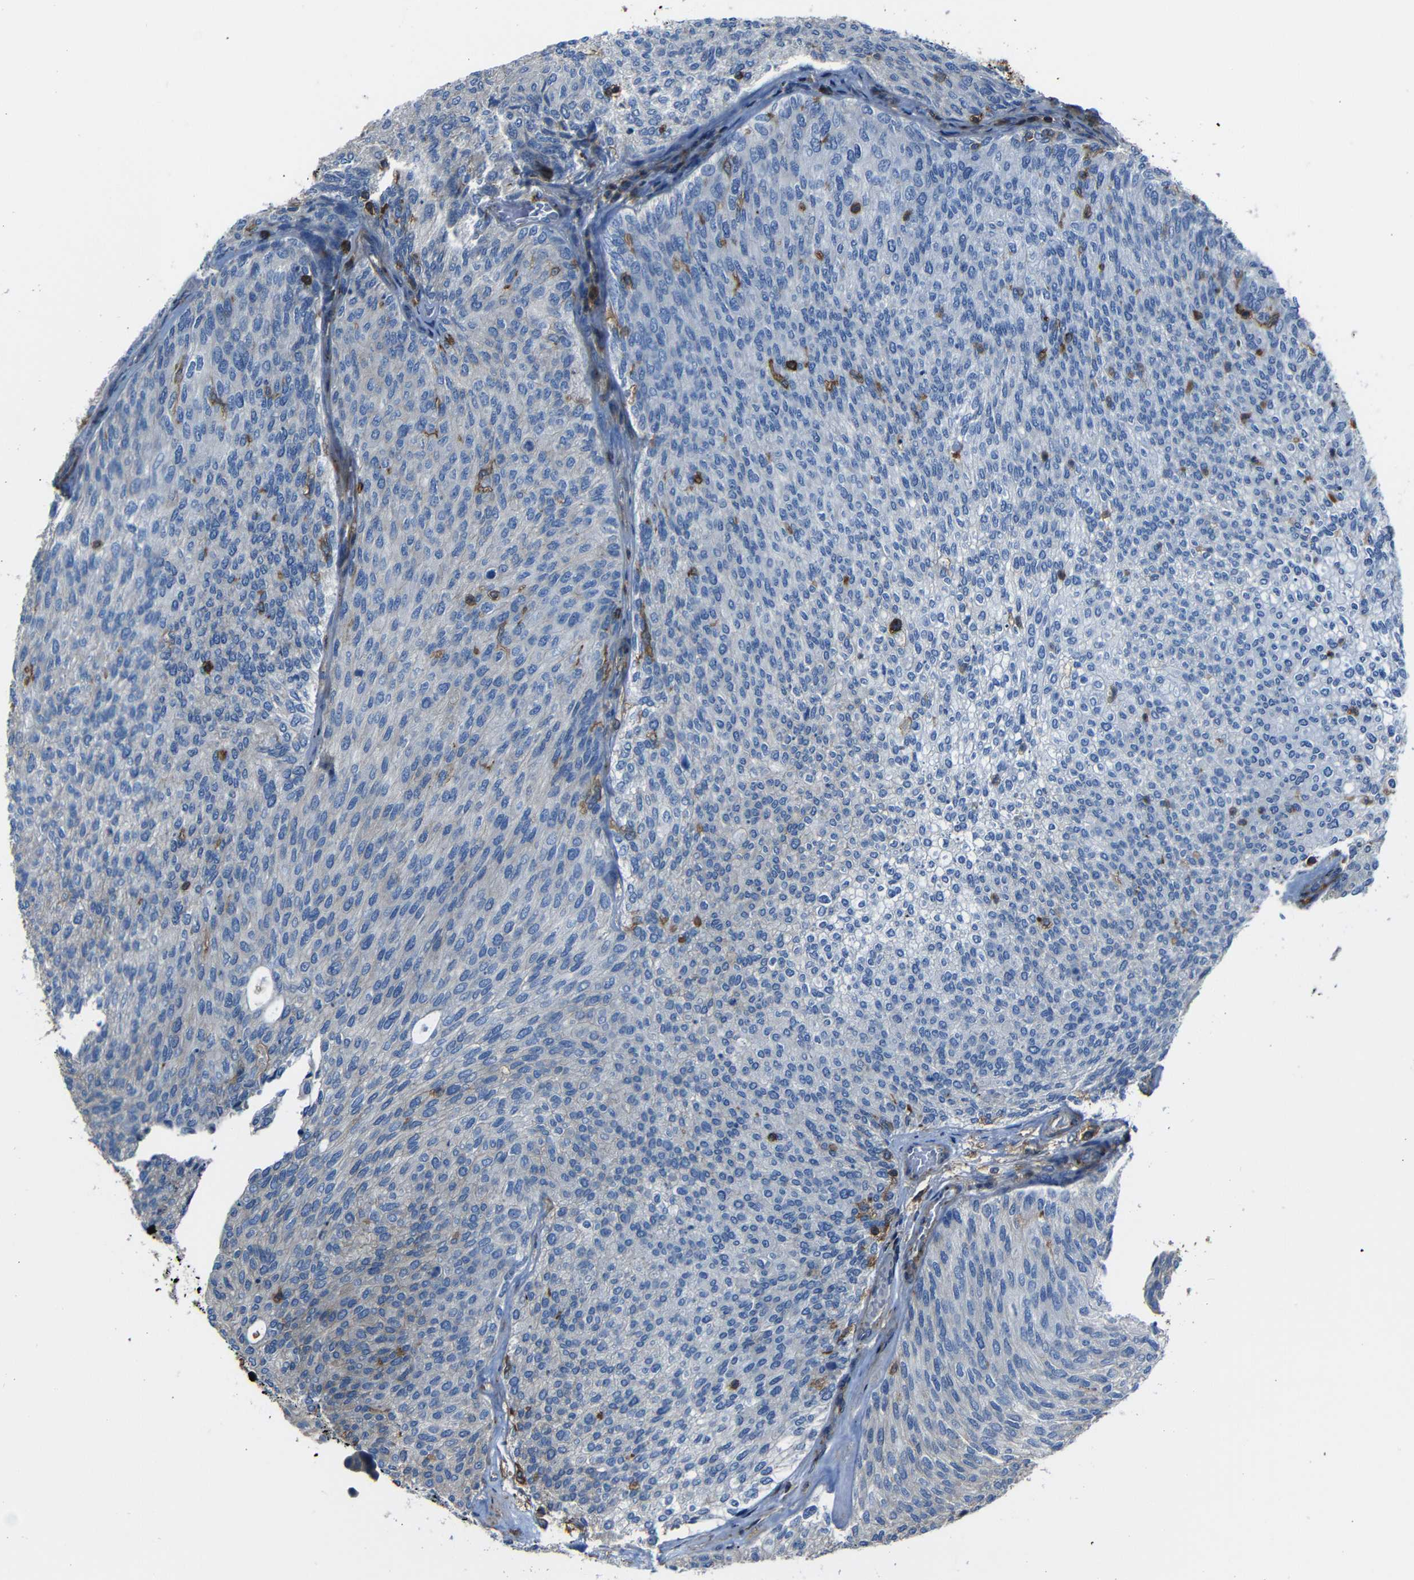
{"staining": {"intensity": "negative", "quantity": "none", "location": "none"}, "tissue": "urothelial cancer", "cell_type": "Tumor cells", "image_type": "cancer", "snomed": [{"axis": "morphology", "description": "Urothelial carcinoma, Low grade"}, {"axis": "topography", "description": "Urinary bladder"}], "caption": "Immunohistochemical staining of human low-grade urothelial carcinoma reveals no significant expression in tumor cells.", "gene": "ADGRE5", "patient": {"sex": "female", "age": 79}}